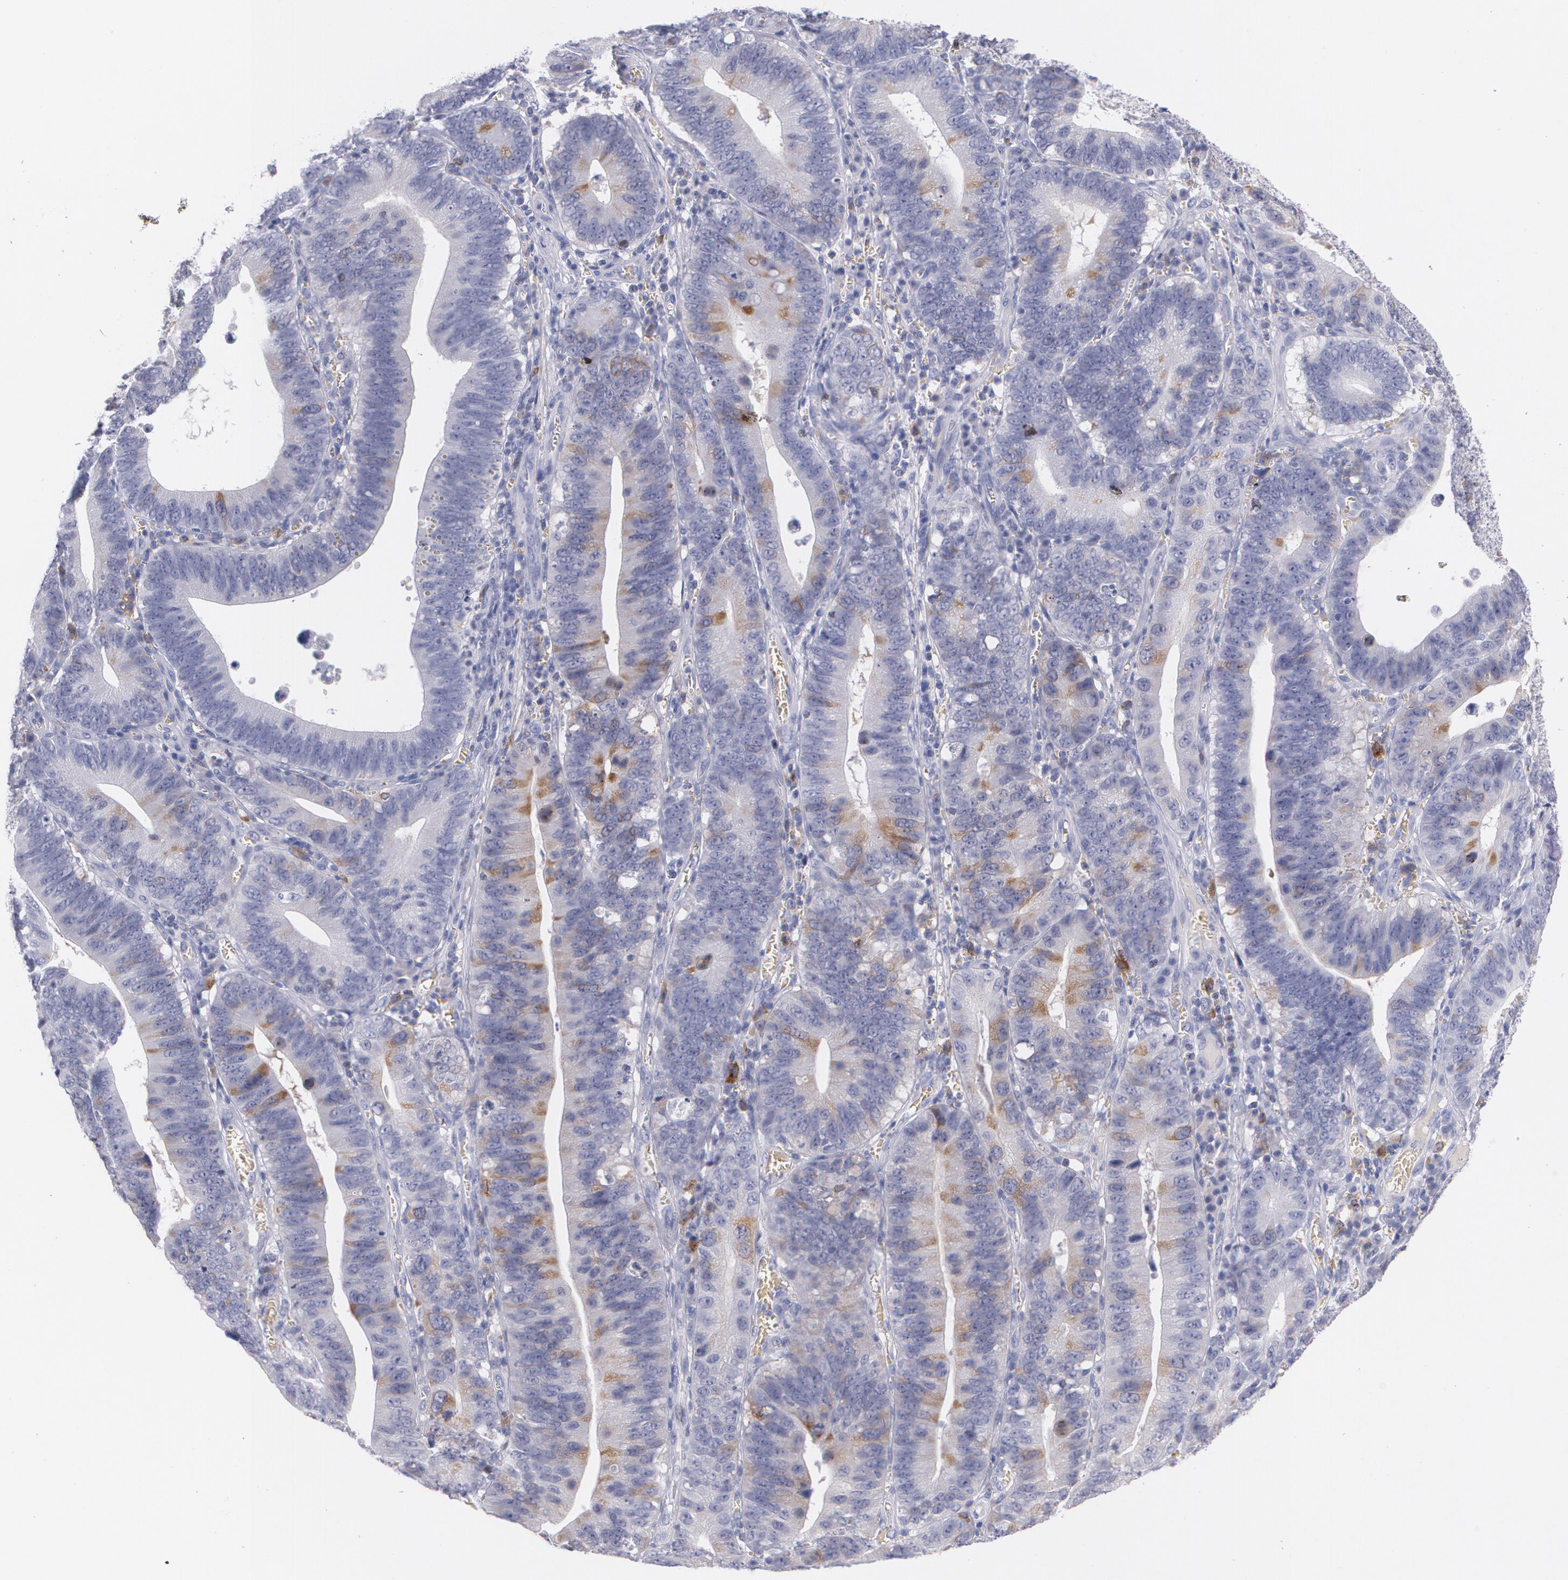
{"staining": {"intensity": "moderate", "quantity": "<25%", "location": "cytoplasmic/membranous"}, "tissue": "stomach cancer", "cell_type": "Tumor cells", "image_type": "cancer", "snomed": [{"axis": "morphology", "description": "Adenocarcinoma, NOS"}, {"axis": "topography", "description": "Stomach"}, {"axis": "topography", "description": "Gastric cardia"}], "caption": "Stomach cancer stained with DAB immunohistochemistry (IHC) demonstrates low levels of moderate cytoplasmic/membranous staining in about <25% of tumor cells. The staining was performed using DAB, with brown indicating positive protein expression. Nuclei are stained blue with hematoxylin.", "gene": "HMMR", "patient": {"sex": "male", "age": 59}}